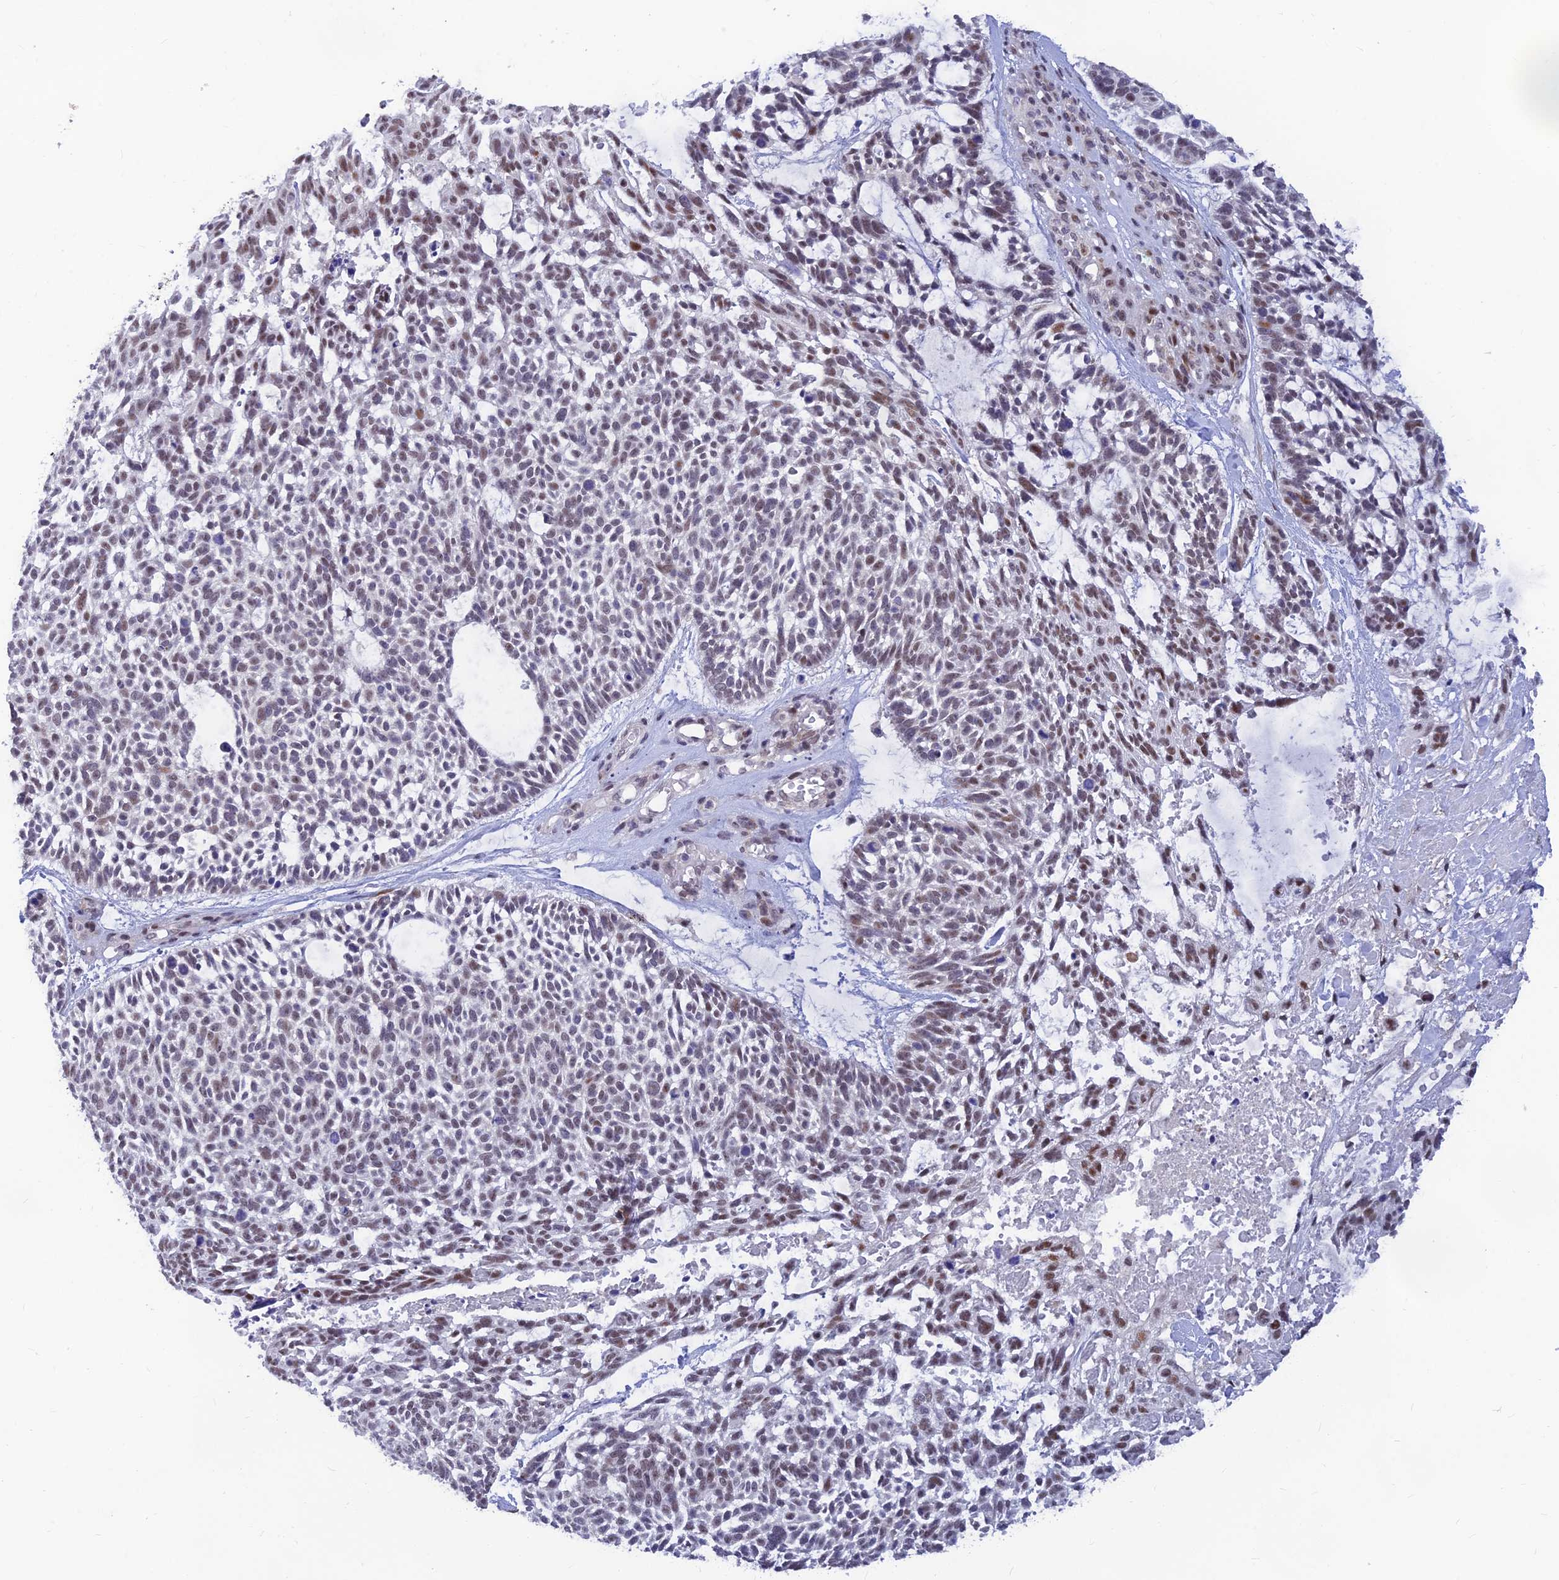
{"staining": {"intensity": "weak", "quantity": "25%-75%", "location": "nuclear"}, "tissue": "skin cancer", "cell_type": "Tumor cells", "image_type": "cancer", "snomed": [{"axis": "morphology", "description": "Basal cell carcinoma"}, {"axis": "topography", "description": "Skin"}], "caption": "The histopathology image exhibits immunohistochemical staining of basal cell carcinoma (skin). There is weak nuclear staining is identified in approximately 25%-75% of tumor cells.", "gene": "CLK4", "patient": {"sex": "male", "age": 88}}